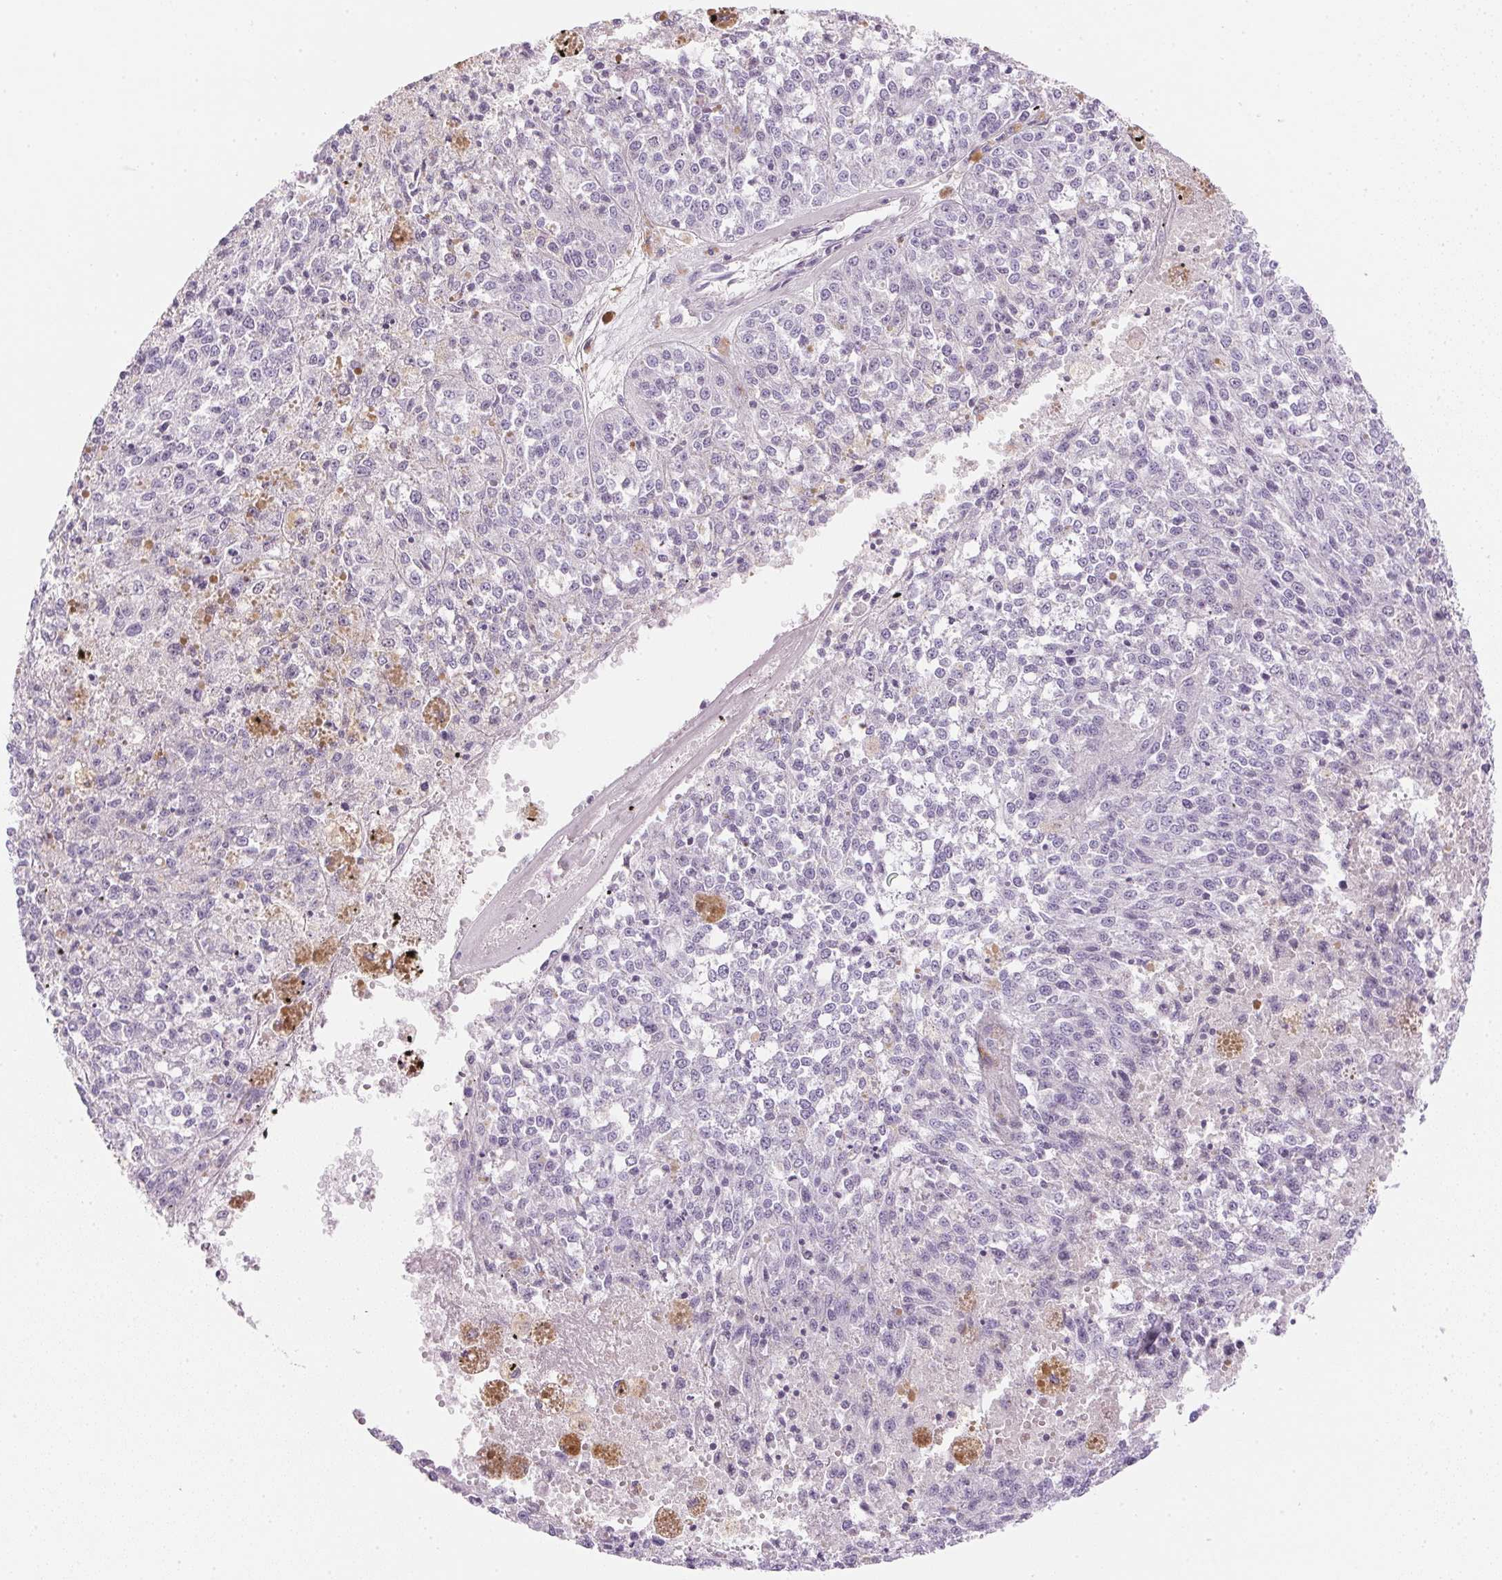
{"staining": {"intensity": "negative", "quantity": "none", "location": "none"}, "tissue": "melanoma", "cell_type": "Tumor cells", "image_type": "cancer", "snomed": [{"axis": "morphology", "description": "Malignant melanoma, Metastatic site"}, {"axis": "topography", "description": "Lymph node"}], "caption": "This is an IHC photomicrograph of melanoma. There is no positivity in tumor cells.", "gene": "KCNE2", "patient": {"sex": "female", "age": 64}}